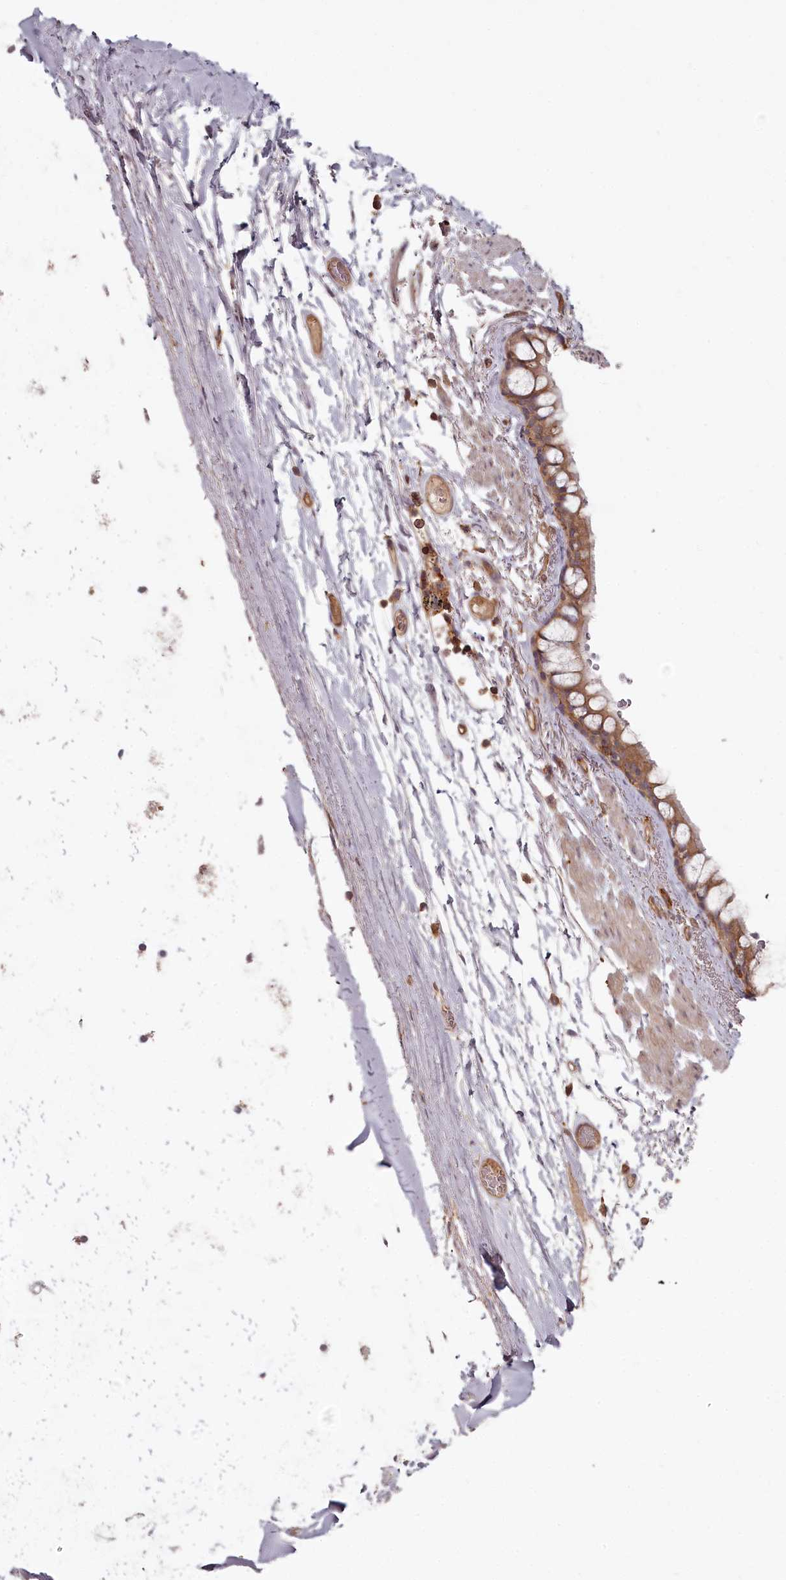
{"staining": {"intensity": "moderate", "quantity": ">75%", "location": "cytoplasmic/membranous"}, "tissue": "bronchus", "cell_type": "Respiratory epithelial cells", "image_type": "normal", "snomed": [{"axis": "morphology", "description": "Normal tissue, NOS"}, {"axis": "topography", "description": "Cartilage tissue"}], "caption": "Immunohistochemical staining of unremarkable bronchus shows >75% levels of moderate cytoplasmic/membranous protein staining in about >75% of respiratory epithelial cells.", "gene": "TMIE", "patient": {"sex": "male", "age": 63}}